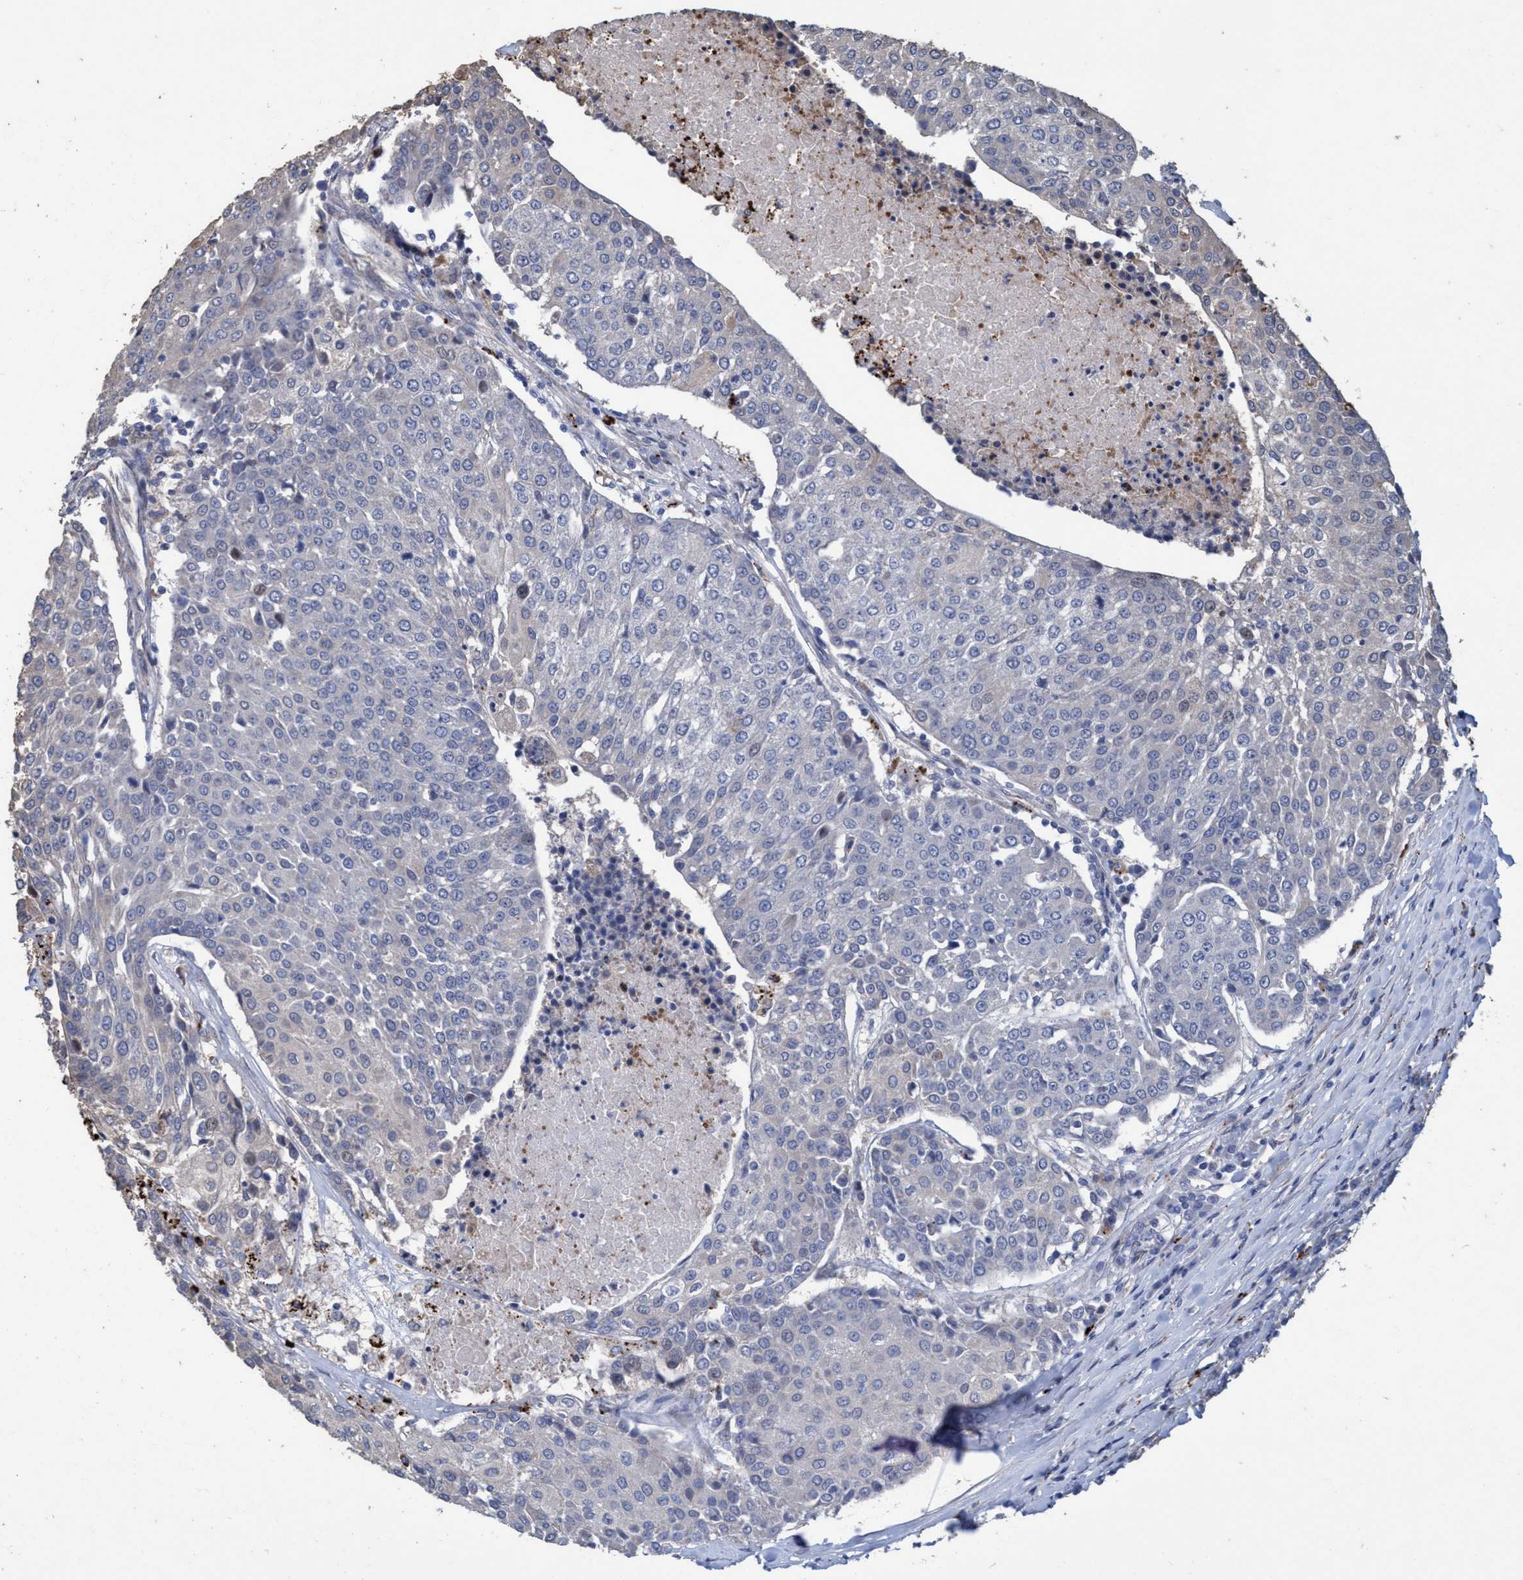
{"staining": {"intensity": "negative", "quantity": "none", "location": "none"}, "tissue": "urothelial cancer", "cell_type": "Tumor cells", "image_type": "cancer", "snomed": [{"axis": "morphology", "description": "Urothelial carcinoma, High grade"}, {"axis": "topography", "description": "Urinary bladder"}], "caption": "High magnification brightfield microscopy of urothelial cancer stained with DAB (3,3'-diaminobenzidine) (brown) and counterstained with hematoxylin (blue): tumor cells show no significant positivity.", "gene": "BBS9", "patient": {"sex": "female", "age": 85}}